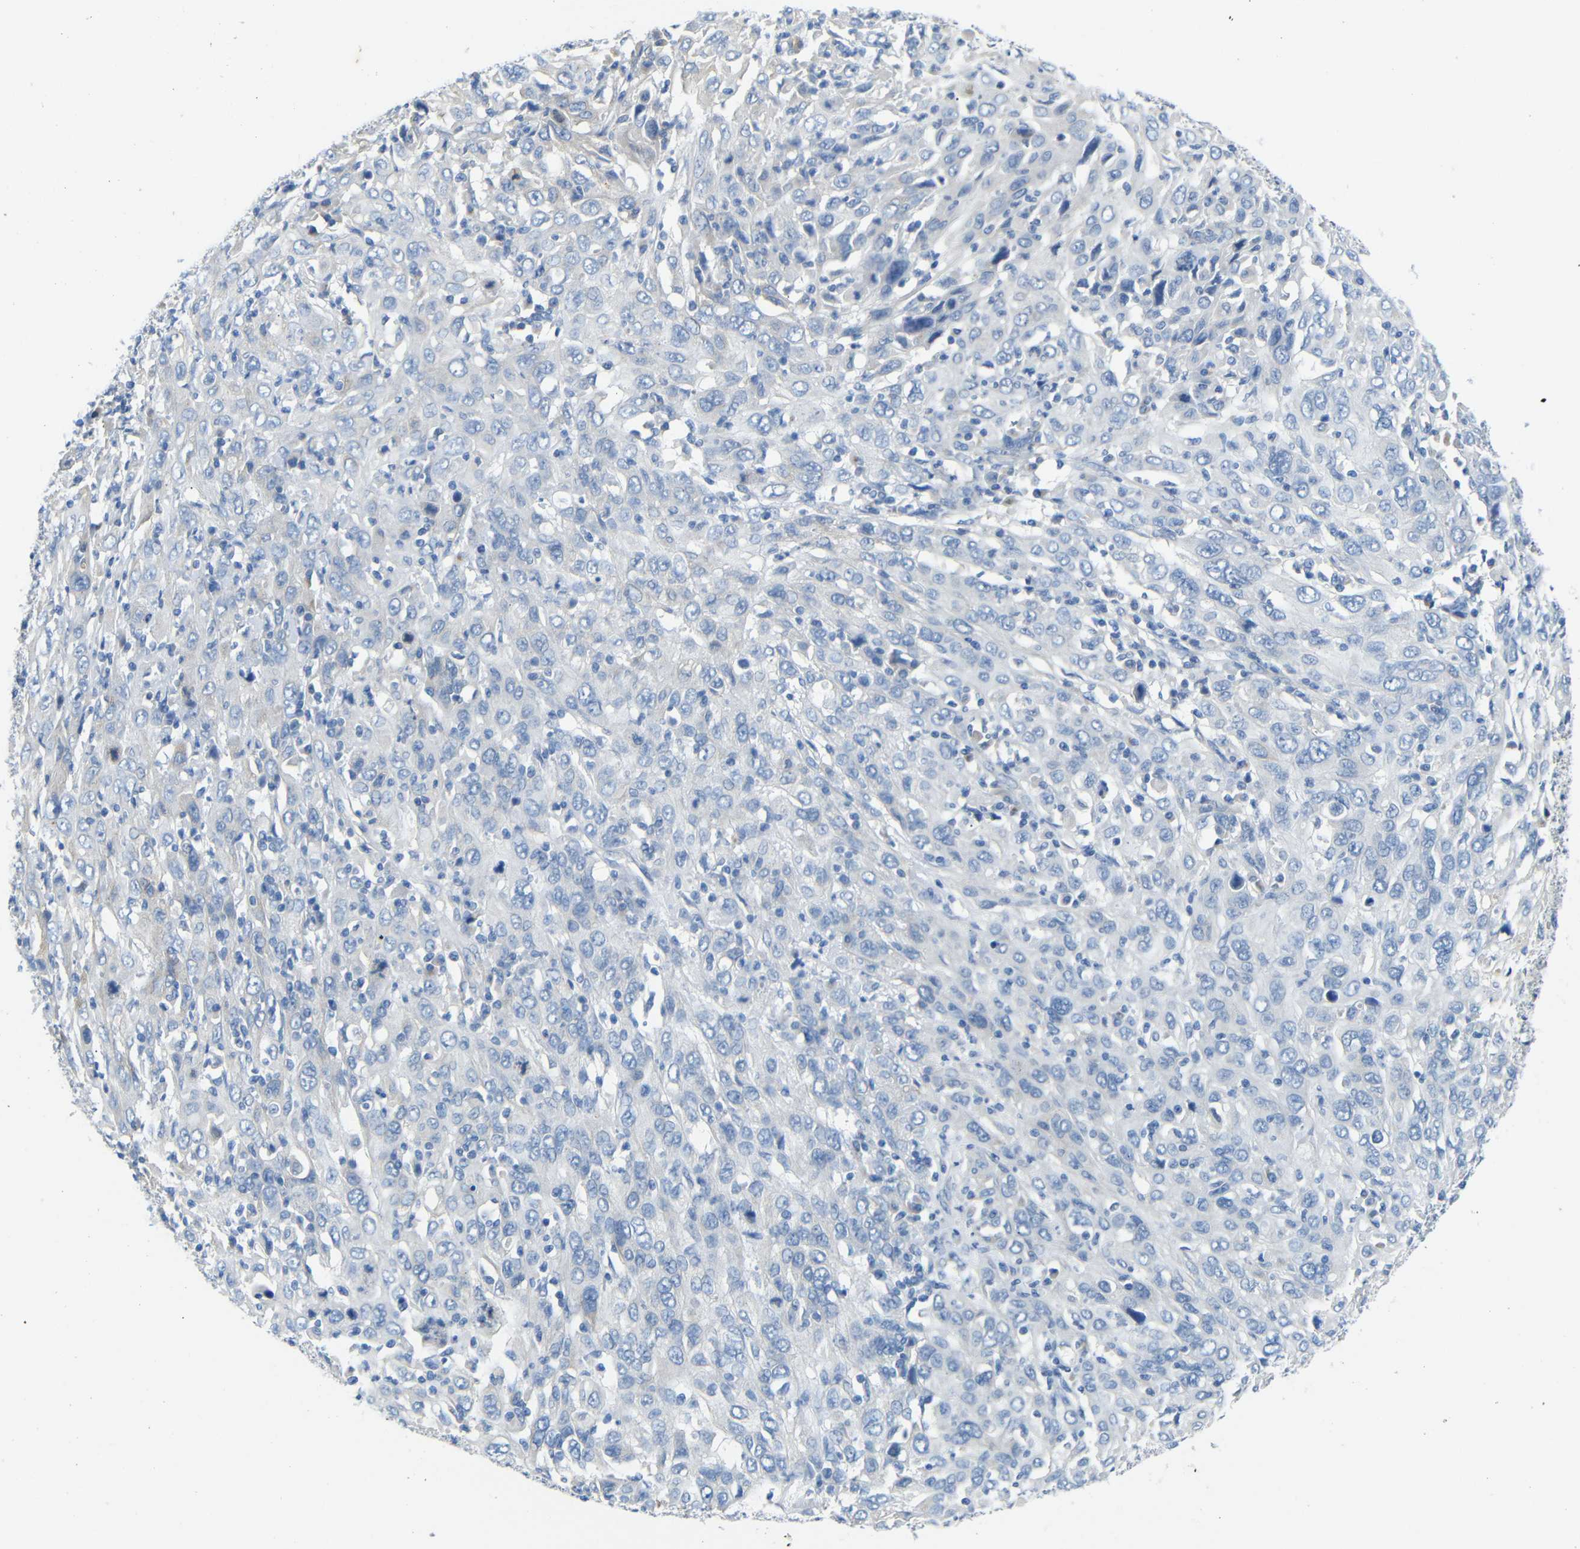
{"staining": {"intensity": "negative", "quantity": "none", "location": "none"}, "tissue": "cervical cancer", "cell_type": "Tumor cells", "image_type": "cancer", "snomed": [{"axis": "morphology", "description": "Squamous cell carcinoma, NOS"}, {"axis": "topography", "description": "Cervix"}], "caption": "This is an immunohistochemistry image of cervical cancer. There is no staining in tumor cells.", "gene": "DCP1A", "patient": {"sex": "female", "age": 46}}